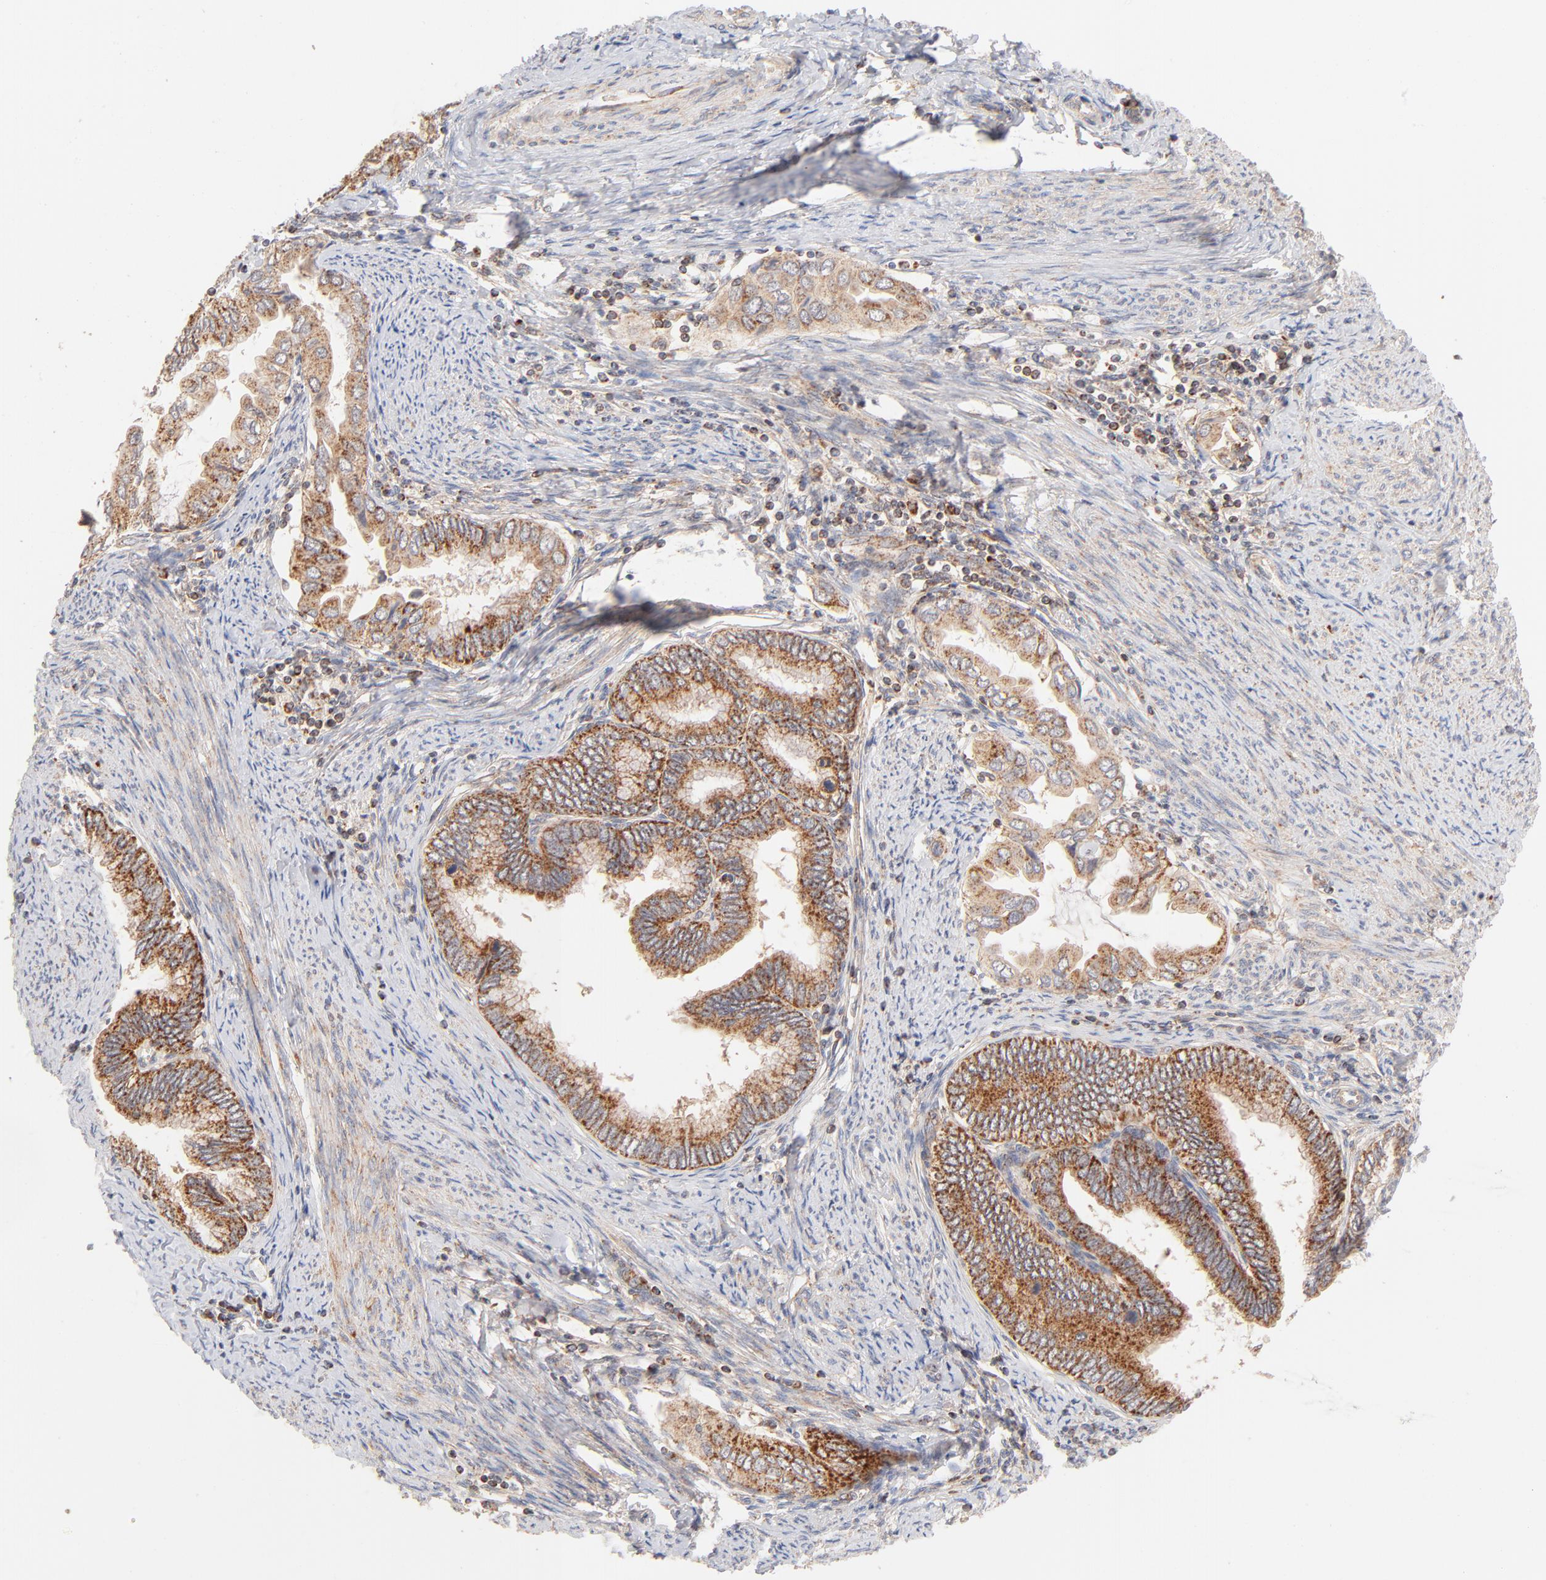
{"staining": {"intensity": "strong", "quantity": "25%-75%", "location": "cytoplasmic/membranous"}, "tissue": "cervical cancer", "cell_type": "Tumor cells", "image_type": "cancer", "snomed": [{"axis": "morphology", "description": "Adenocarcinoma, NOS"}, {"axis": "topography", "description": "Cervix"}], "caption": "The micrograph exhibits immunohistochemical staining of cervical cancer. There is strong cytoplasmic/membranous staining is appreciated in approximately 25%-75% of tumor cells.", "gene": "CSPG4", "patient": {"sex": "female", "age": 49}}